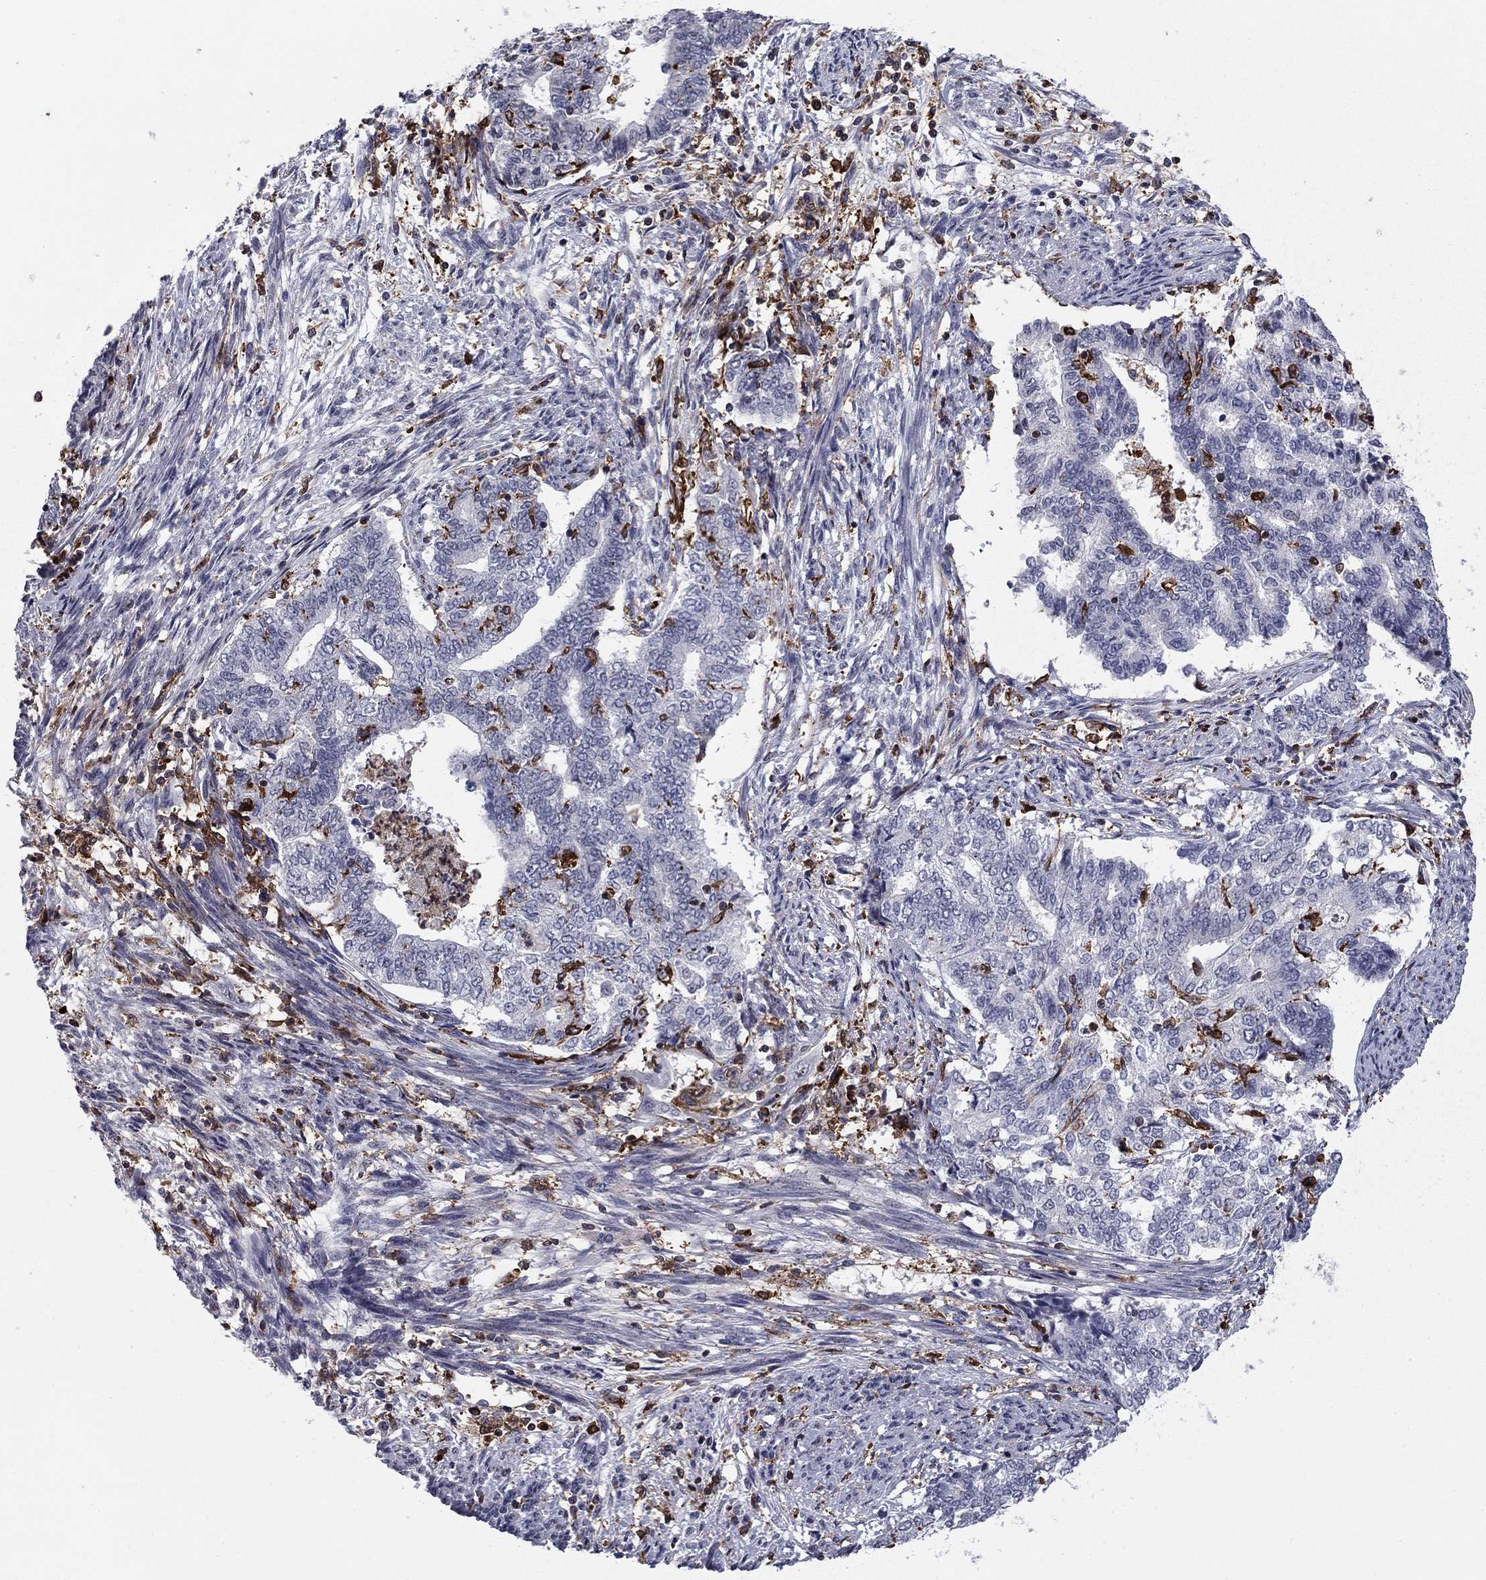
{"staining": {"intensity": "negative", "quantity": "none", "location": "none"}, "tissue": "endometrial cancer", "cell_type": "Tumor cells", "image_type": "cancer", "snomed": [{"axis": "morphology", "description": "Adenocarcinoma, NOS"}, {"axis": "topography", "description": "Endometrium"}], "caption": "This is an IHC image of endometrial cancer (adenocarcinoma). There is no staining in tumor cells.", "gene": "PLCB2", "patient": {"sex": "female", "age": 65}}